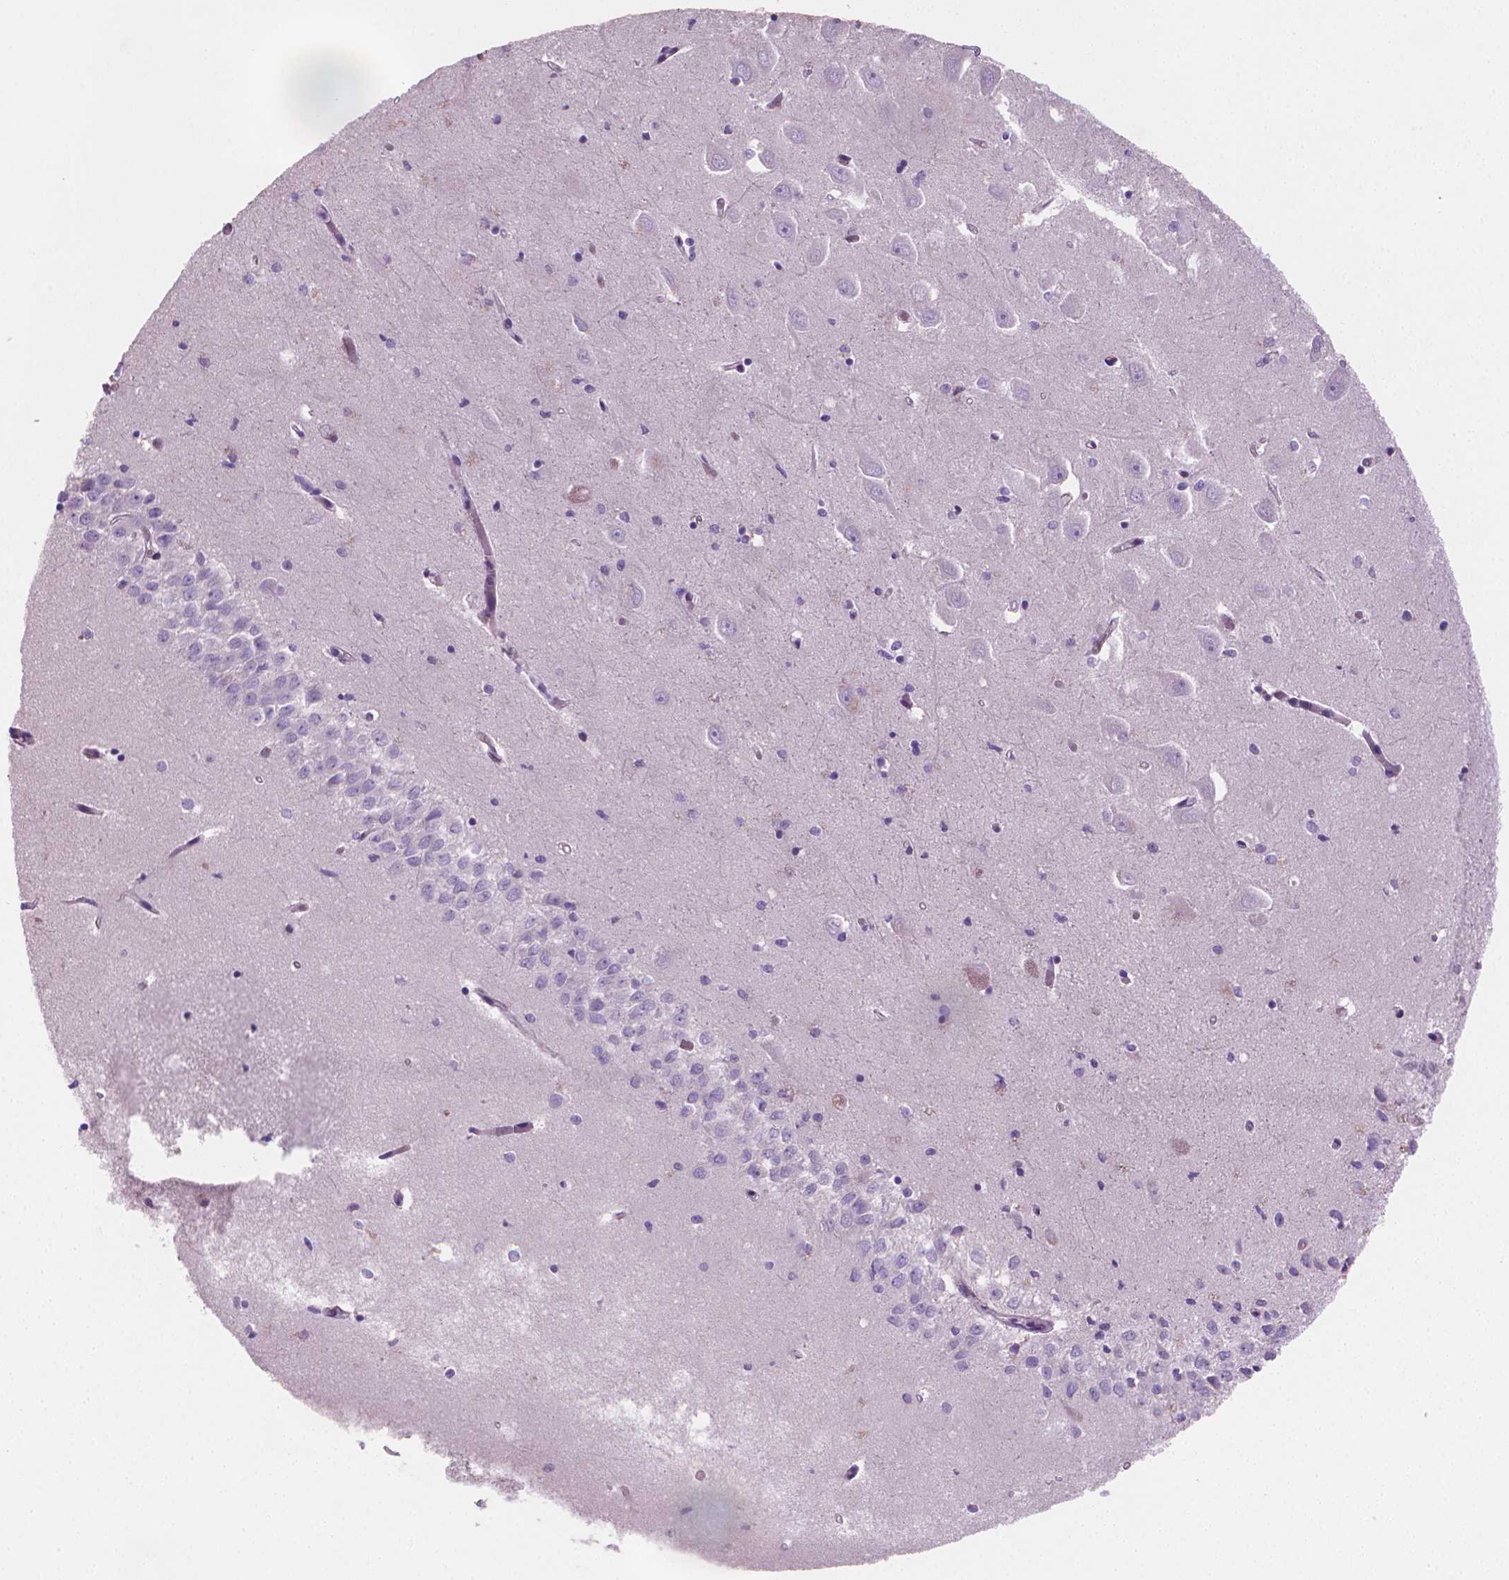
{"staining": {"intensity": "negative", "quantity": "none", "location": "none"}, "tissue": "hippocampus", "cell_type": "Glial cells", "image_type": "normal", "snomed": [{"axis": "morphology", "description": "Normal tissue, NOS"}, {"axis": "topography", "description": "Hippocampus"}], "caption": "Immunohistochemistry micrograph of normal hippocampus stained for a protein (brown), which demonstrates no staining in glial cells.", "gene": "CLXN", "patient": {"sex": "female", "age": 64}}